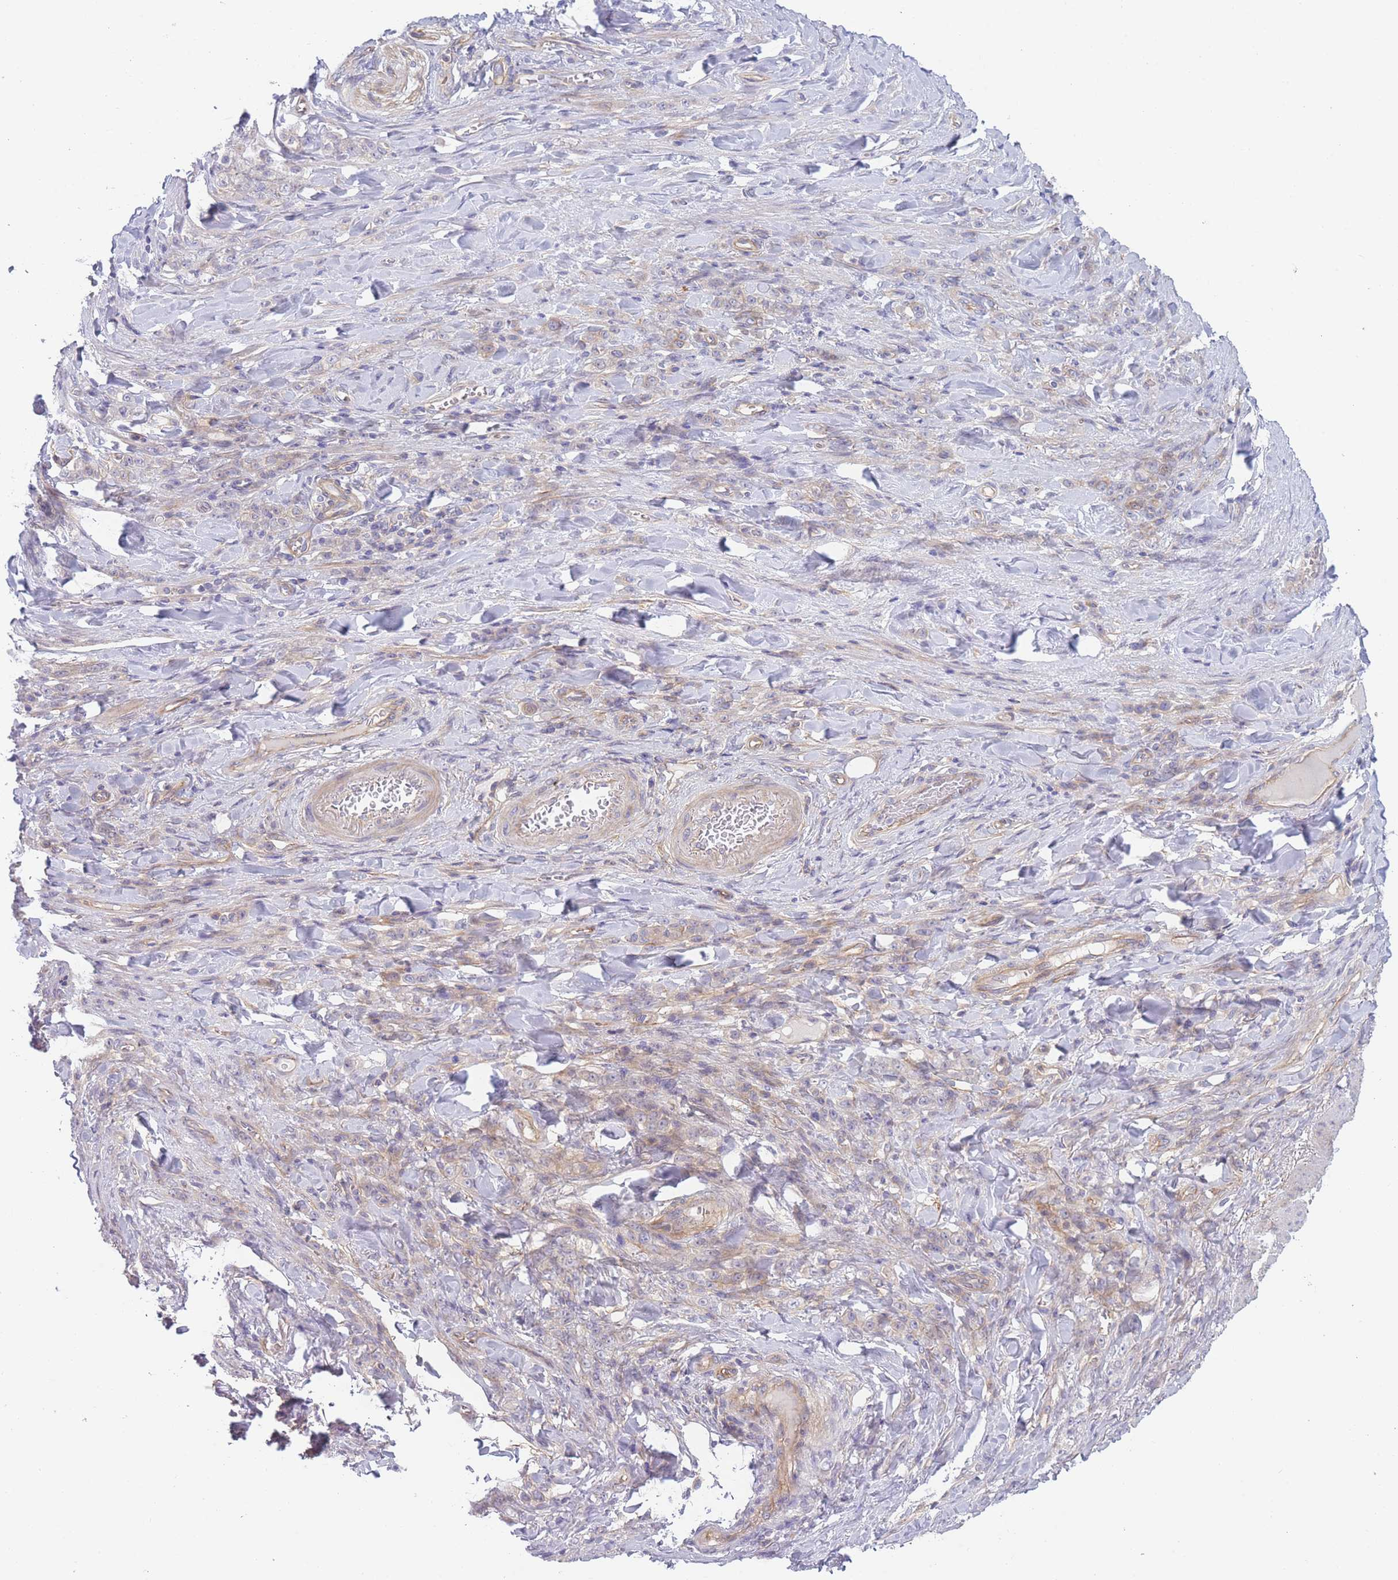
{"staining": {"intensity": "negative", "quantity": "none", "location": "none"}, "tissue": "stomach cancer", "cell_type": "Tumor cells", "image_type": "cancer", "snomed": [{"axis": "morphology", "description": "Normal tissue, NOS"}, {"axis": "morphology", "description": "Adenocarcinoma, NOS"}, {"axis": "topography", "description": "Stomach"}], "caption": "Adenocarcinoma (stomach) stained for a protein using IHC demonstrates no expression tumor cells.", "gene": "WDR93", "patient": {"sex": "male", "age": 82}}